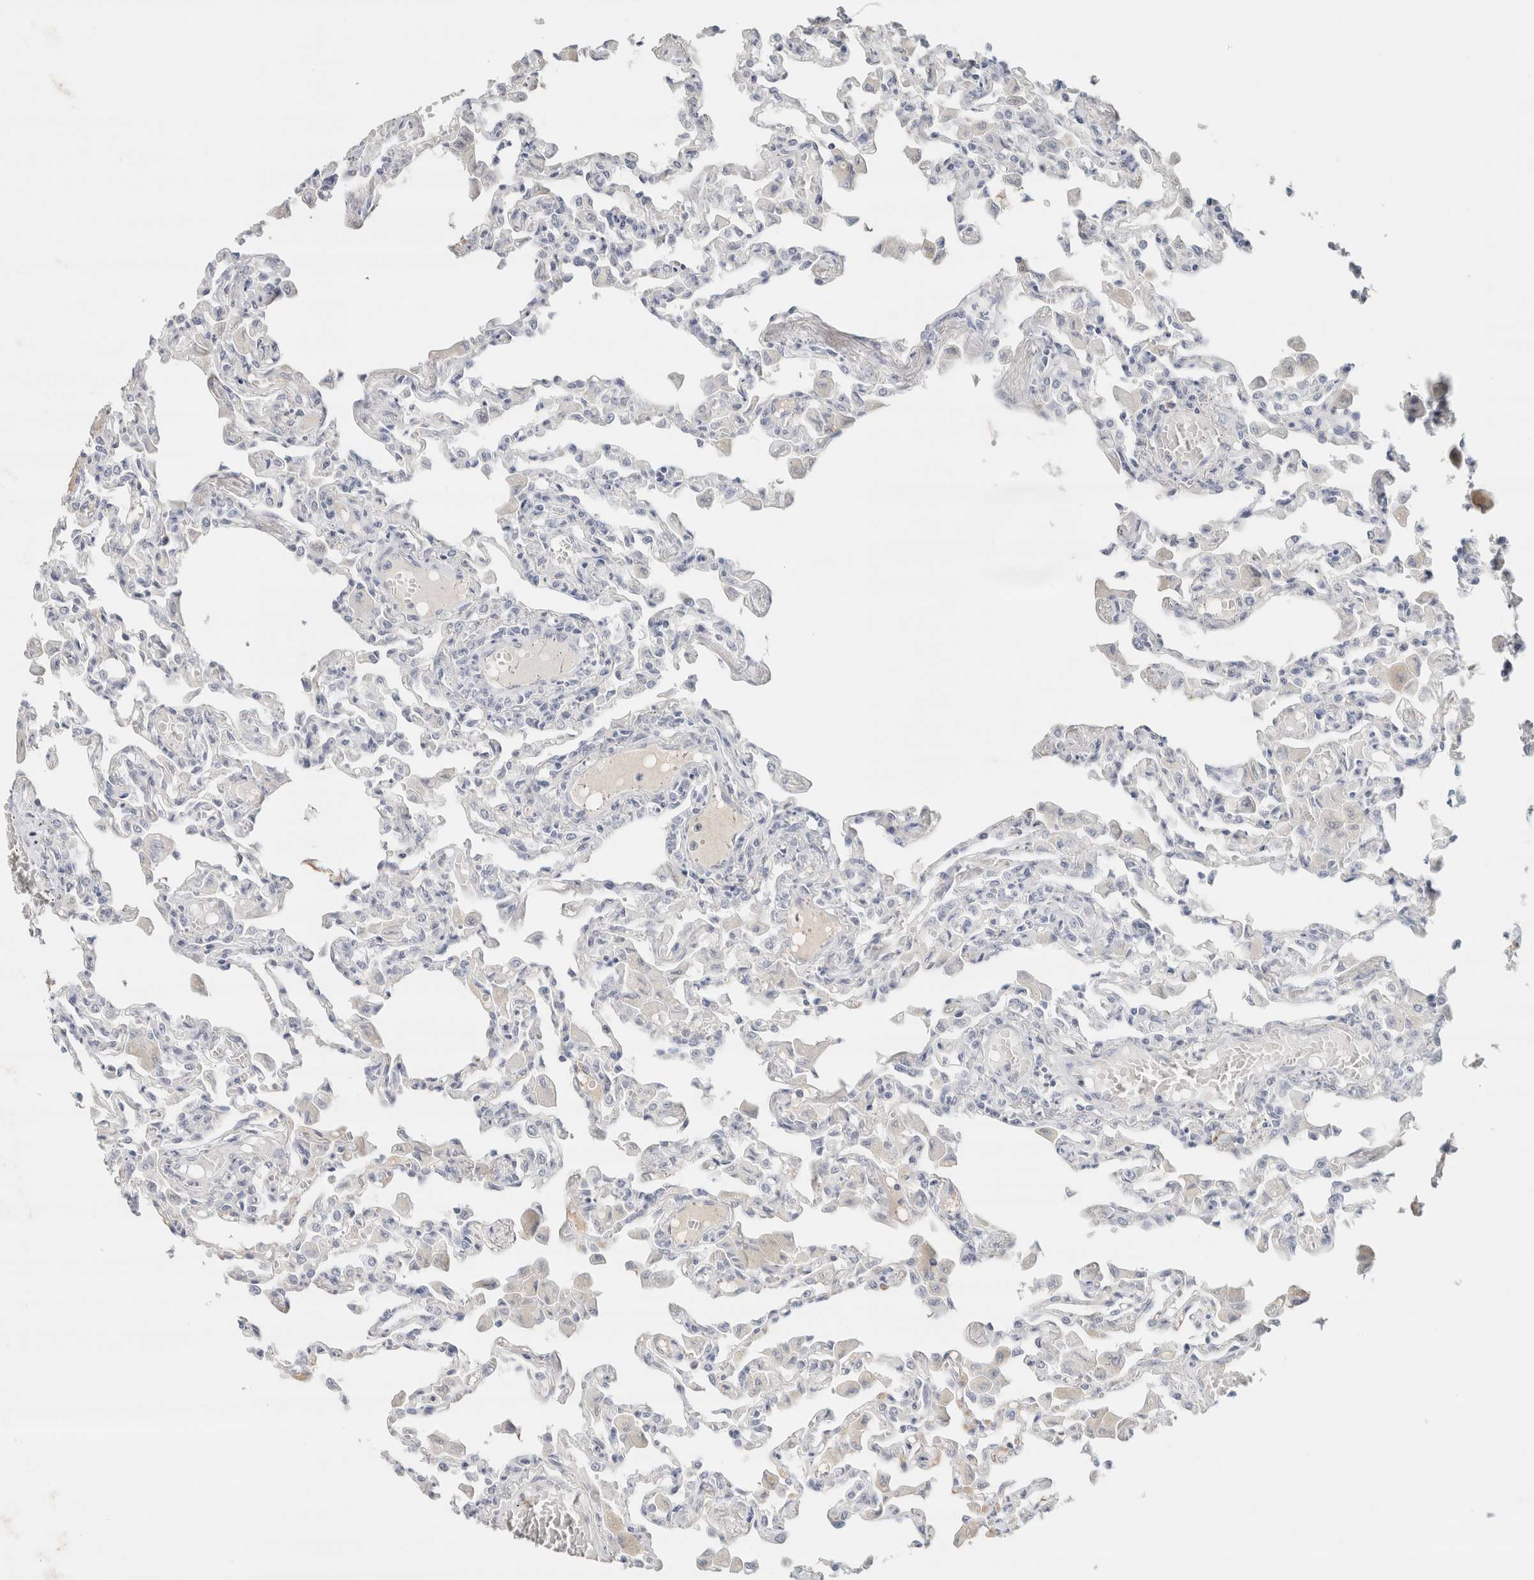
{"staining": {"intensity": "negative", "quantity": "none", "location": "none"}, "tissue": "lung", "cell_type": "Alveolar cells", "image_type": "normal", "snomed": [{"axis": "morphology", "description": "Normal tissue, NOS"}, {"axis": "topography", "description": "Bronchus"}, {"axis": "topography", "description": "Lung"}], "caption": "This photomicrograph is of normal lung stained with IHC to label a protein in brown with the nuclei are counter-stained blue. There is no positivity in alveolar cells. (DAB immunohistochemistry (IHC), high magnification).", "gene": "IL6", "patient": {"sex": "female", "age": 49}}